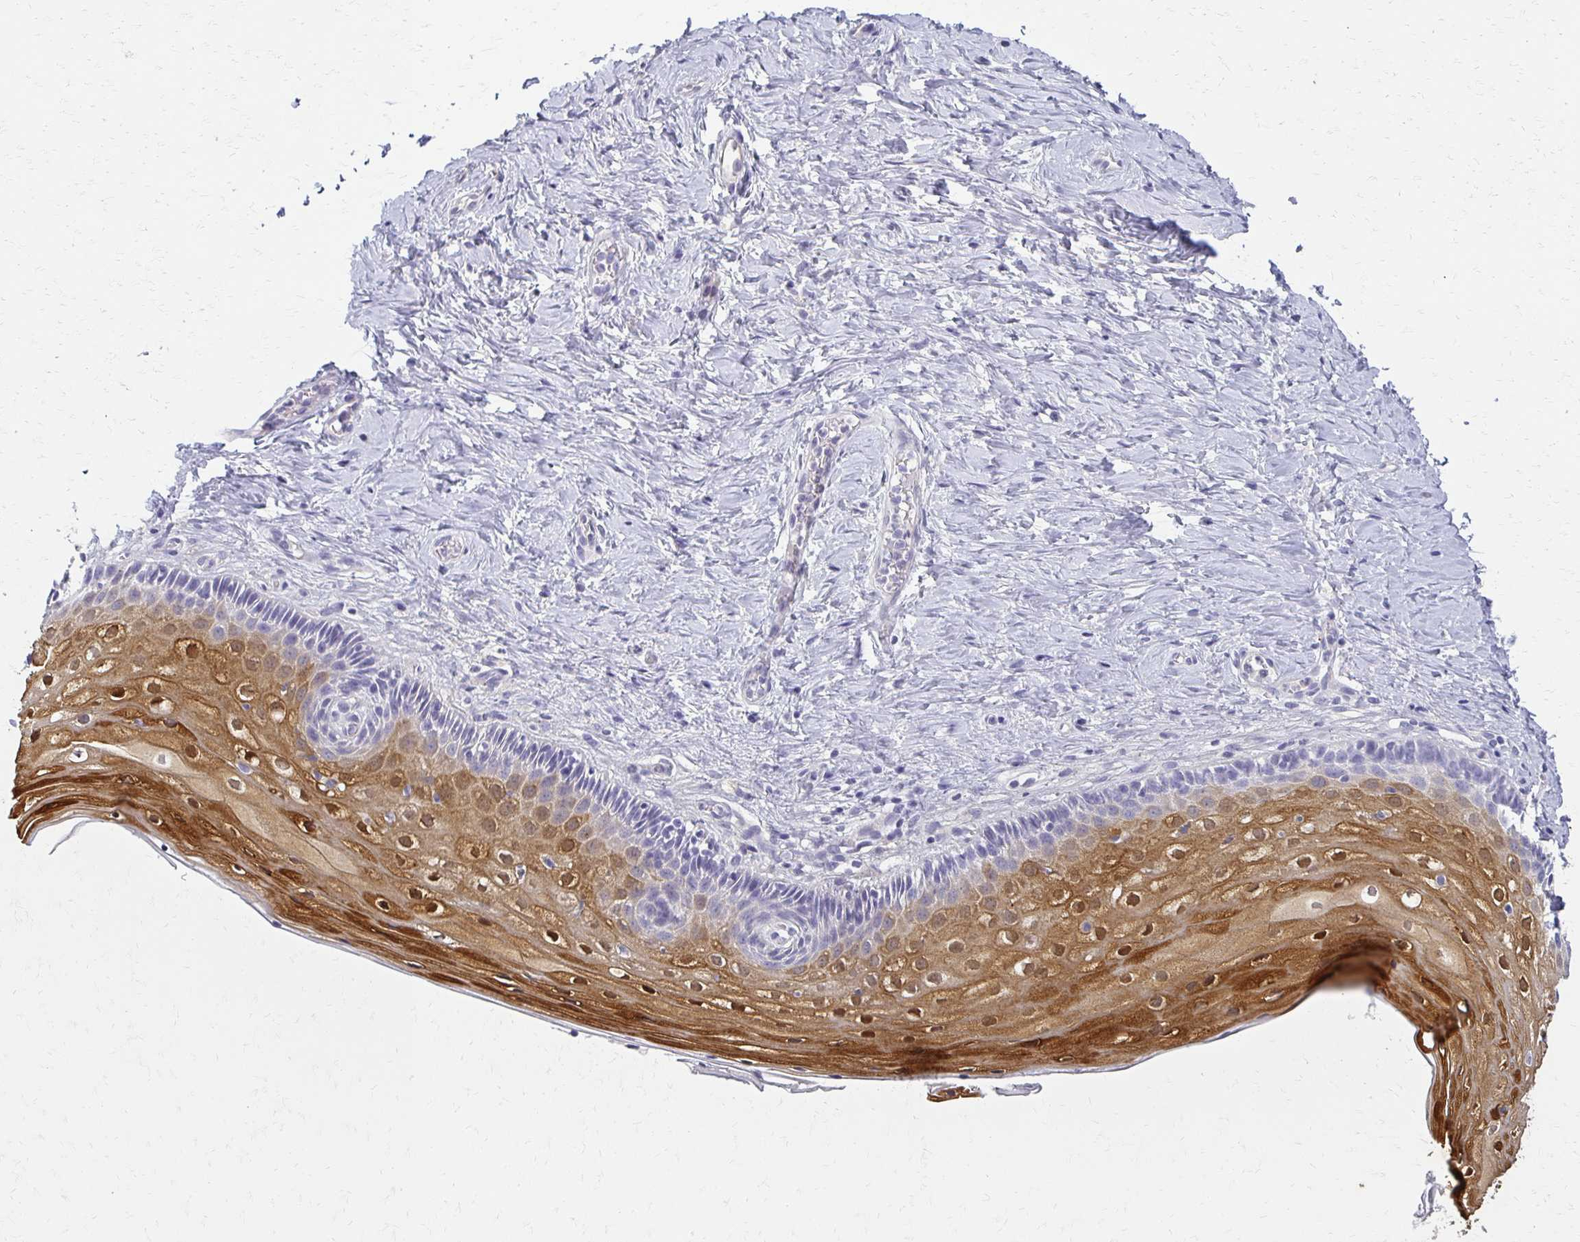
{"staining": {"intensity": "moderate", "quantity": "25%-75%", "location": "cytoplasmic/membranous,nuclear"}, "tissue": "vagina", "cell_type": "Squamous epithelial cells", "image_type": "normal", "snomed": [{"axis": "morphology", "description": "Normal tissue, NOS"}, {"axis": "topography", "description": "Vagina"}], "caption": "Protein staining demonstrates moderate cytoplasmic/membranous,nuclear staining in about 25%-75% of squamous epithelial cells in normal vagina.", "gene": "BBS12", "patient": {"sex": "female", "age": 45}}